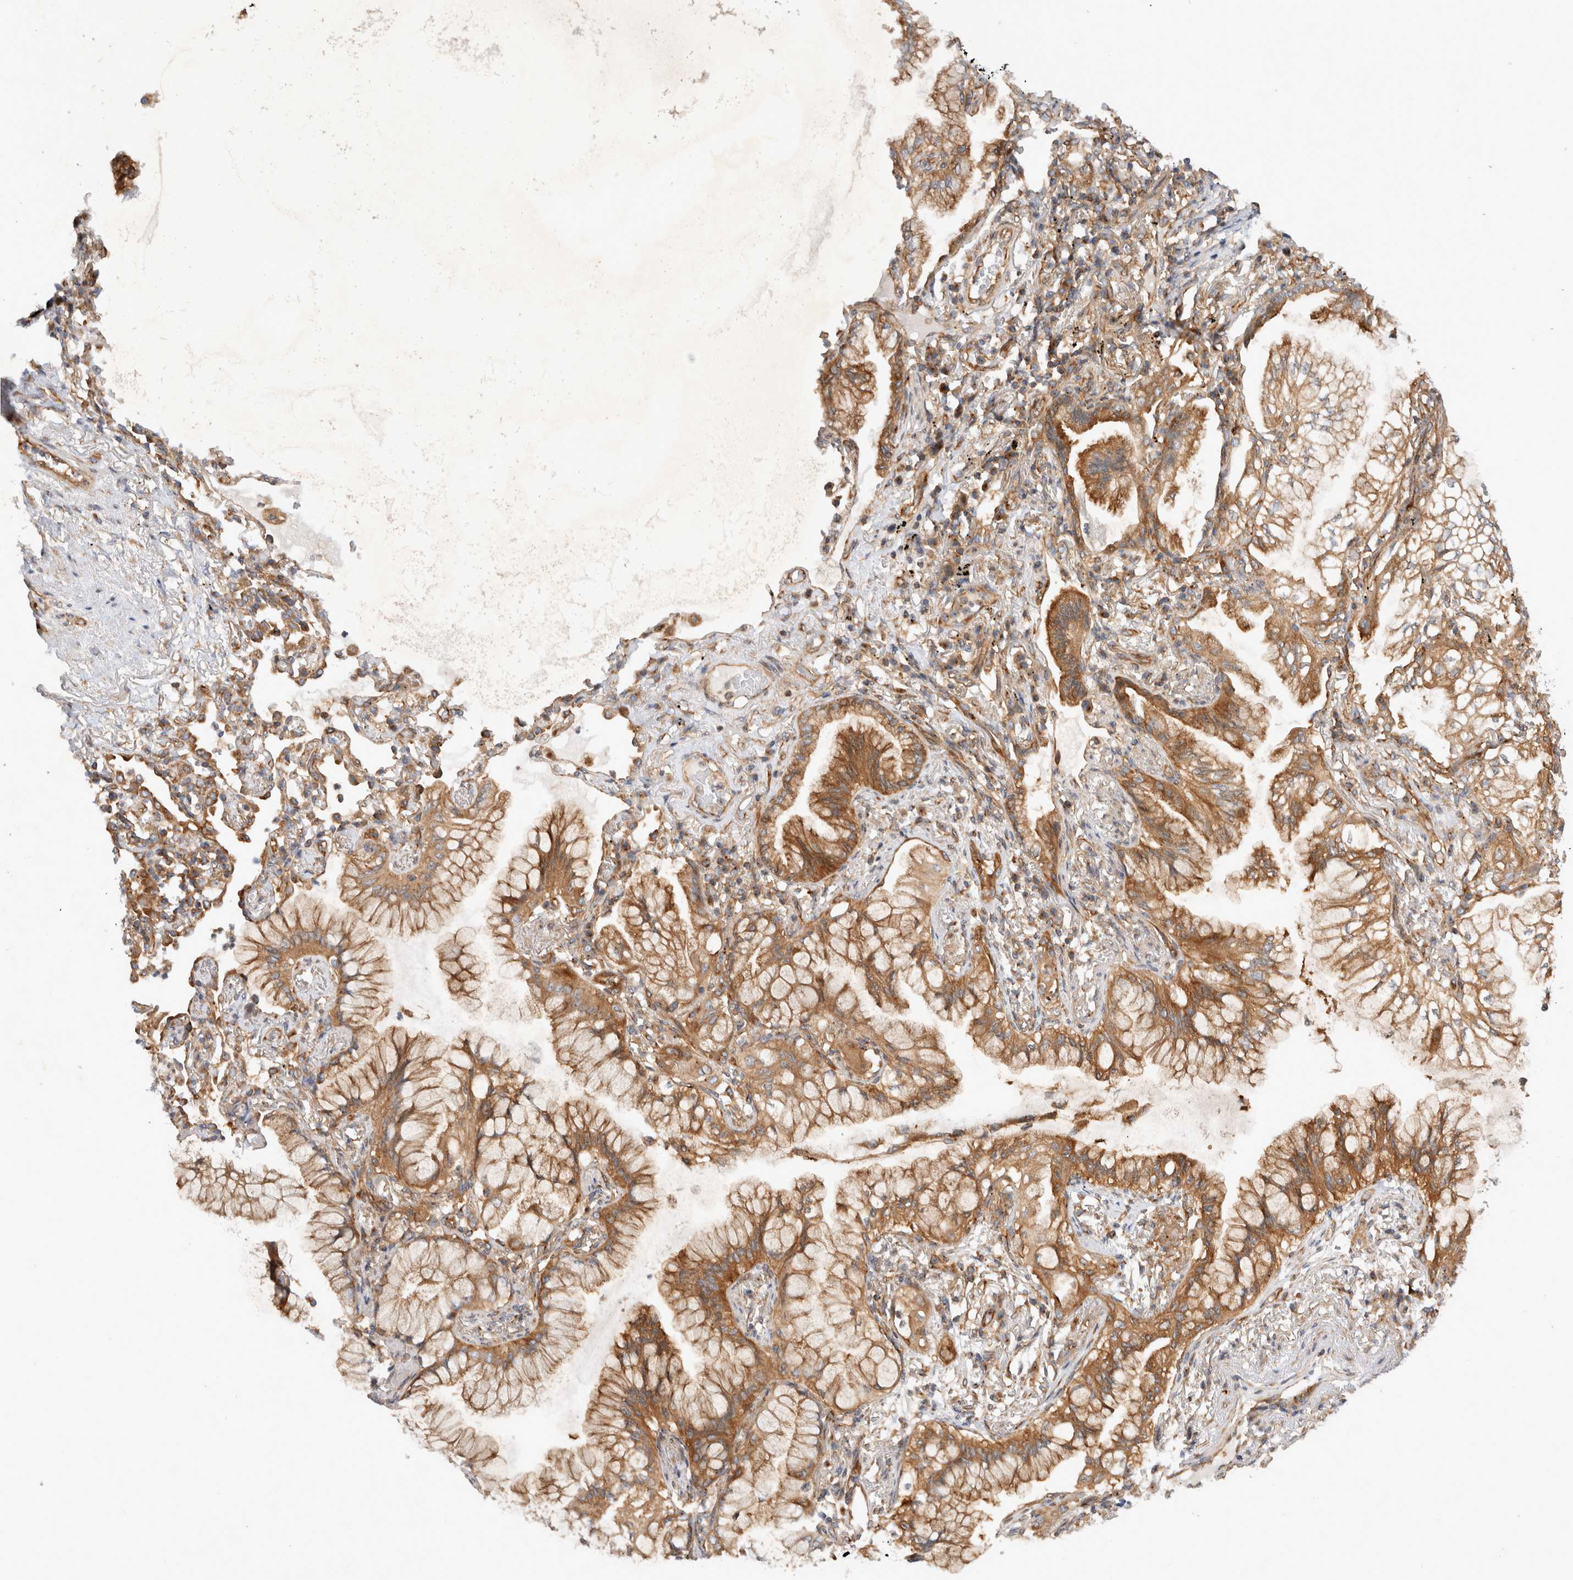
{"staining": {"intensity": "moderate", "quantity": ">75%", "location": "cytoplasmic/membranous"}, "tissue": "lung cancer", "cell_type": "Tumor cells", "image_type": "cancer", "snomed": [{"axis": "morphology", "description": "Adenocarcinoma, NOS"}, {"axis": "topography", "description": "Lung"}], "caption": "High-magnification brightfield microscopy of lung cancer stained with DAB (3,3'-diaminobenzidine) (brown) and counterstained with hematoxylin (blue). tumor cells exhibit moderate cytoplasmic/membranous staining is present in approximately>75% of cells. The staining was performed using DAB (3,3'-diaminobenzidine), with brown indicating positive protein expression. Nuclei are stained blue with hematoxylin.", "gene": "GPR150", "patient": {"sex": "female", "age": 70}}